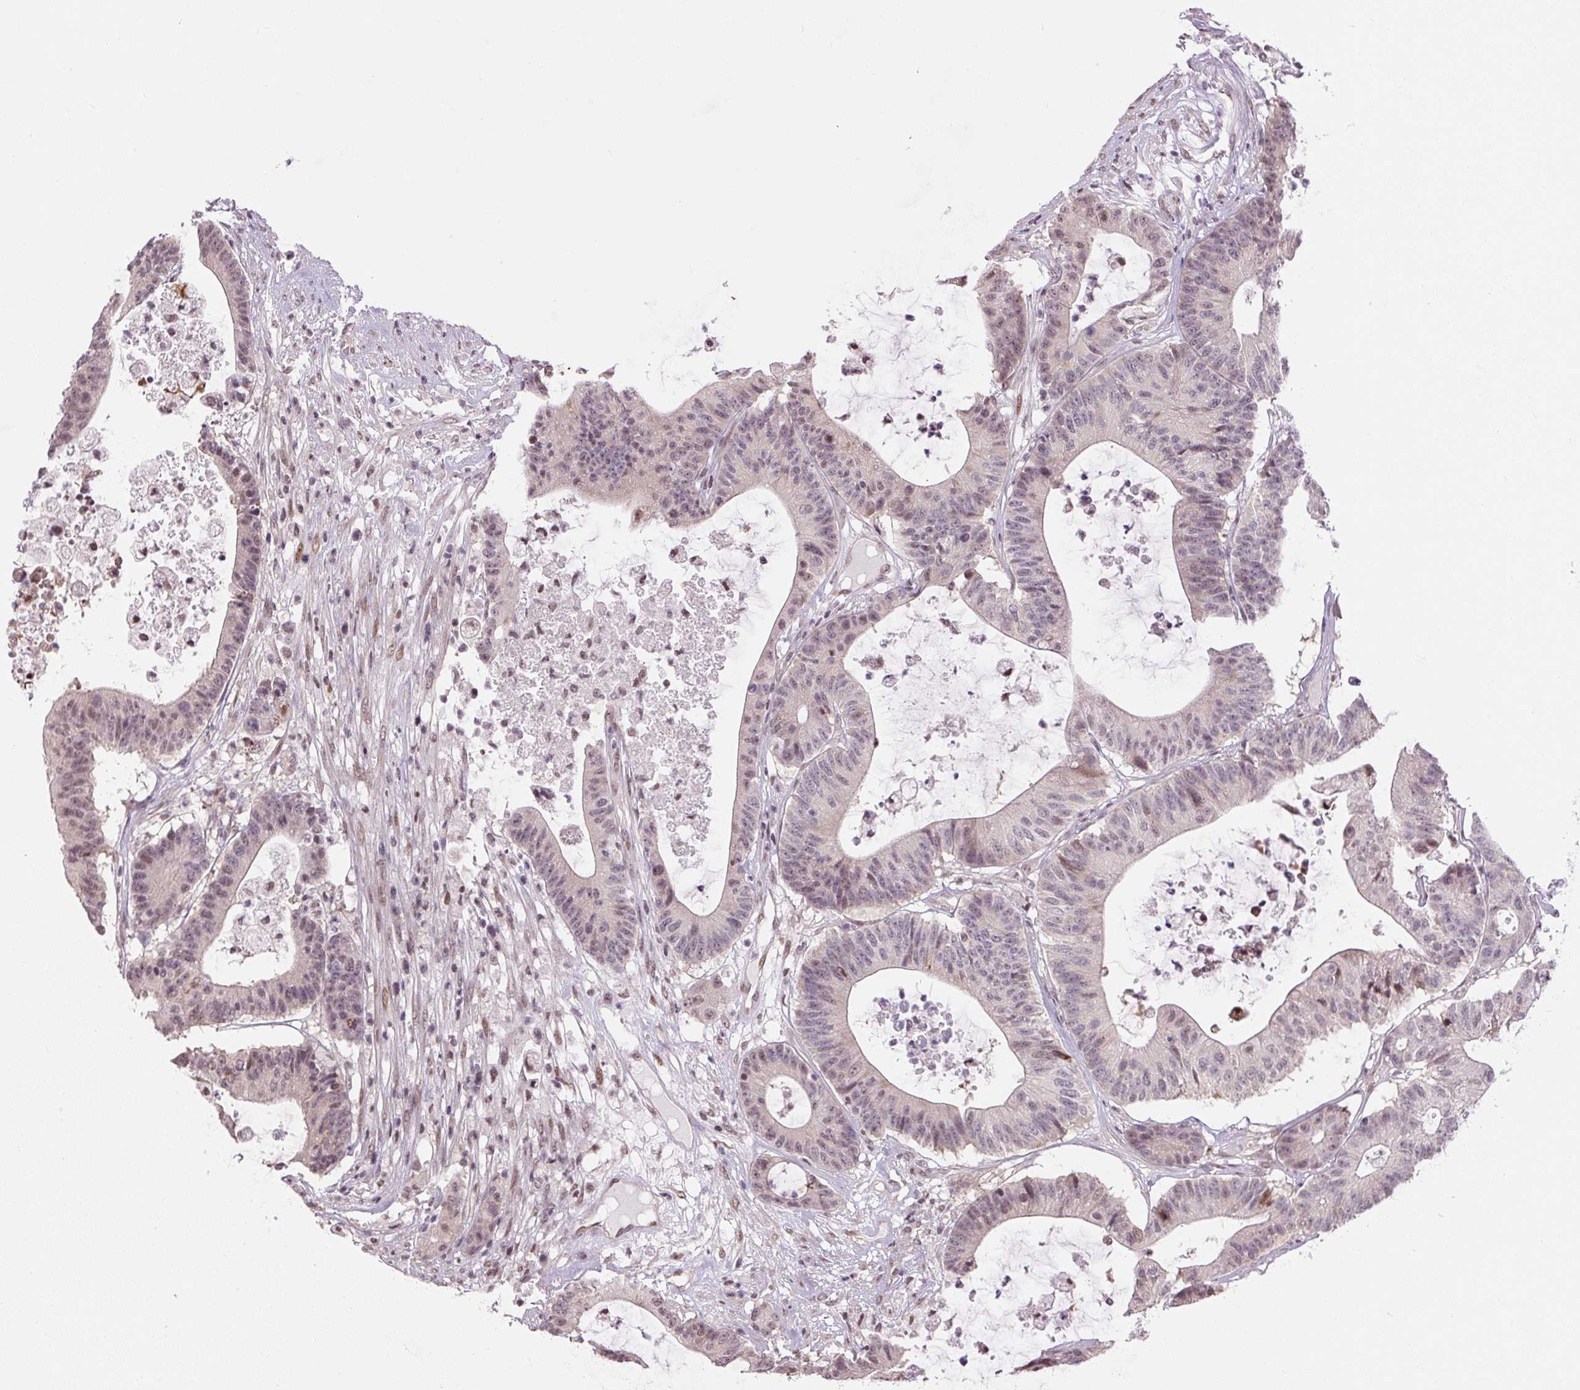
{"staining": {"intensity": "moderate", "quantity": "<25%", "location": "nuclear"}, "tissue": "colorectal cancer", "cell_type": "Tumor cells", "image_type": "cancer", "snomed": [{"axis": "morphology", "description": "Adenocarcinoma, NOS"}, {"axis": "topography", "description": "Colon"}], "caption": "Immunohistochemistry (IHC) (DAB (3,3'-diaminobenzidine)) staining of human adenocarcinoma (colorectal) shows moderate nuclear protein staining in about <25% of tumor cells. The staining was performed using DAB (3,3'-diaminobenzidine), with brown indicating positive protein expression. Nuclei are stained blue with hematoxylin.", "gene": "TCFL5", "patient": {"sex": "female", "age": 84}}